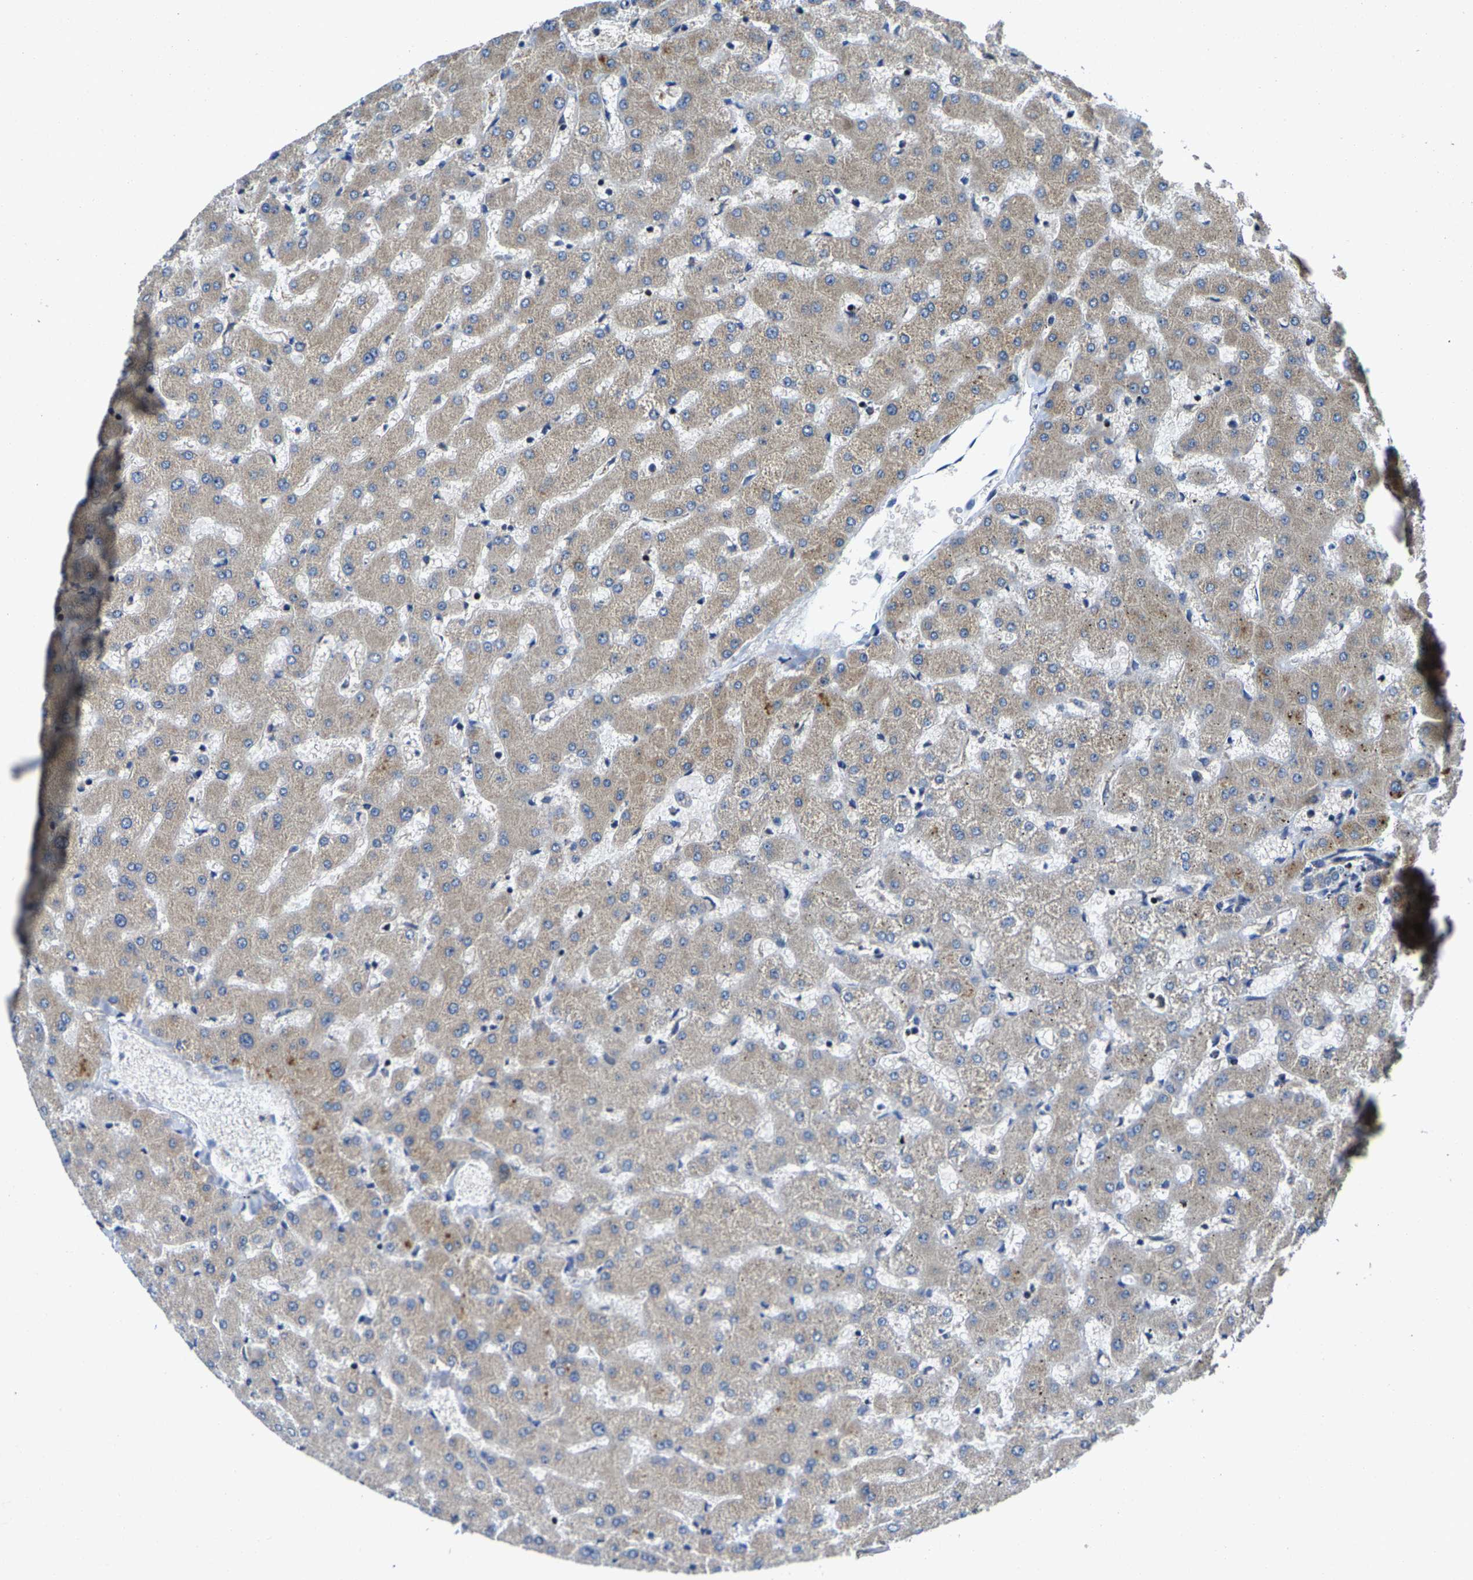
{"staining": {"intensity": "weak", "quantity": "<25%", "location": "cytoplasmic/membranous"}, "tissue": "liver", "cell_type": "Cholangiocytes", "image_type": "normal", "snomed": [{"axis": "morphology", "description": "Normal tissue, NOS"}, {"axis": "topography", "description": "Liver"}], "caption": "A high-resolution histopathology image shows immunohistochemistry staining of benign liver, which reveals no significant staining in cholangiocytes. (DAB immunohistochemistry (IHC) visualized using brightfield microscopy, high magnification).", "gene": "AGBL3", "patient": {"sex": "female", "age": 63}}